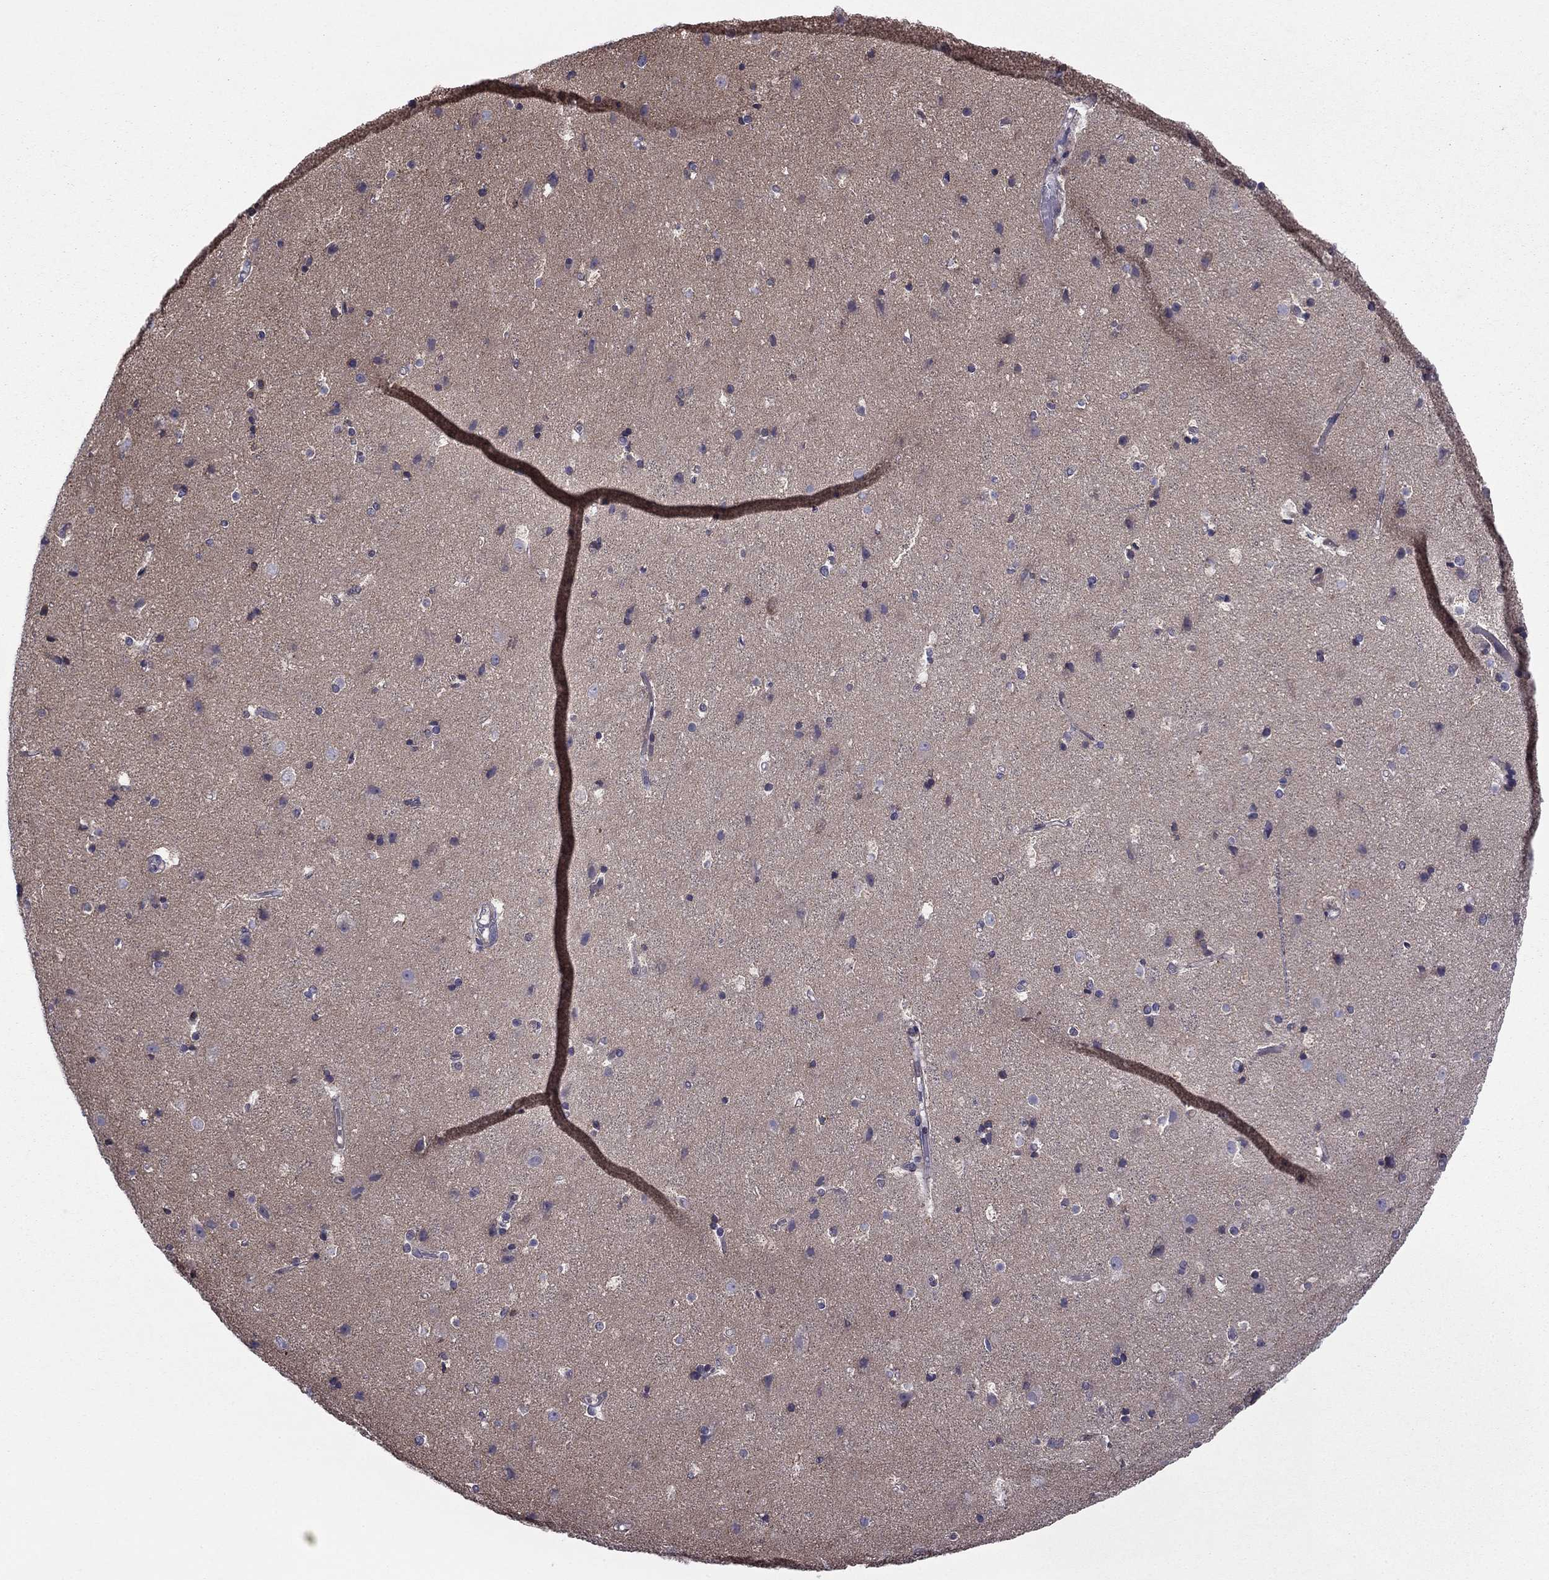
{"staining": {"intensity": "negative", "quantity": "none", "location": "none"}, "tissue": "cerebral cortex", "cell_type": "Endothelial cells", "image_type": "normal", "snomed": [{"axis": "morphology", "description": "Normal tissue, NOS"}, {"axis": "topography", "description": "Cerebral cortex"}], "caption": "There is no significant expression in endothelial cells of cerebral cortex. Nuclei are stained in blue.", "gene": "ALG6", "patient": {"sex": "female", "age": 52}}